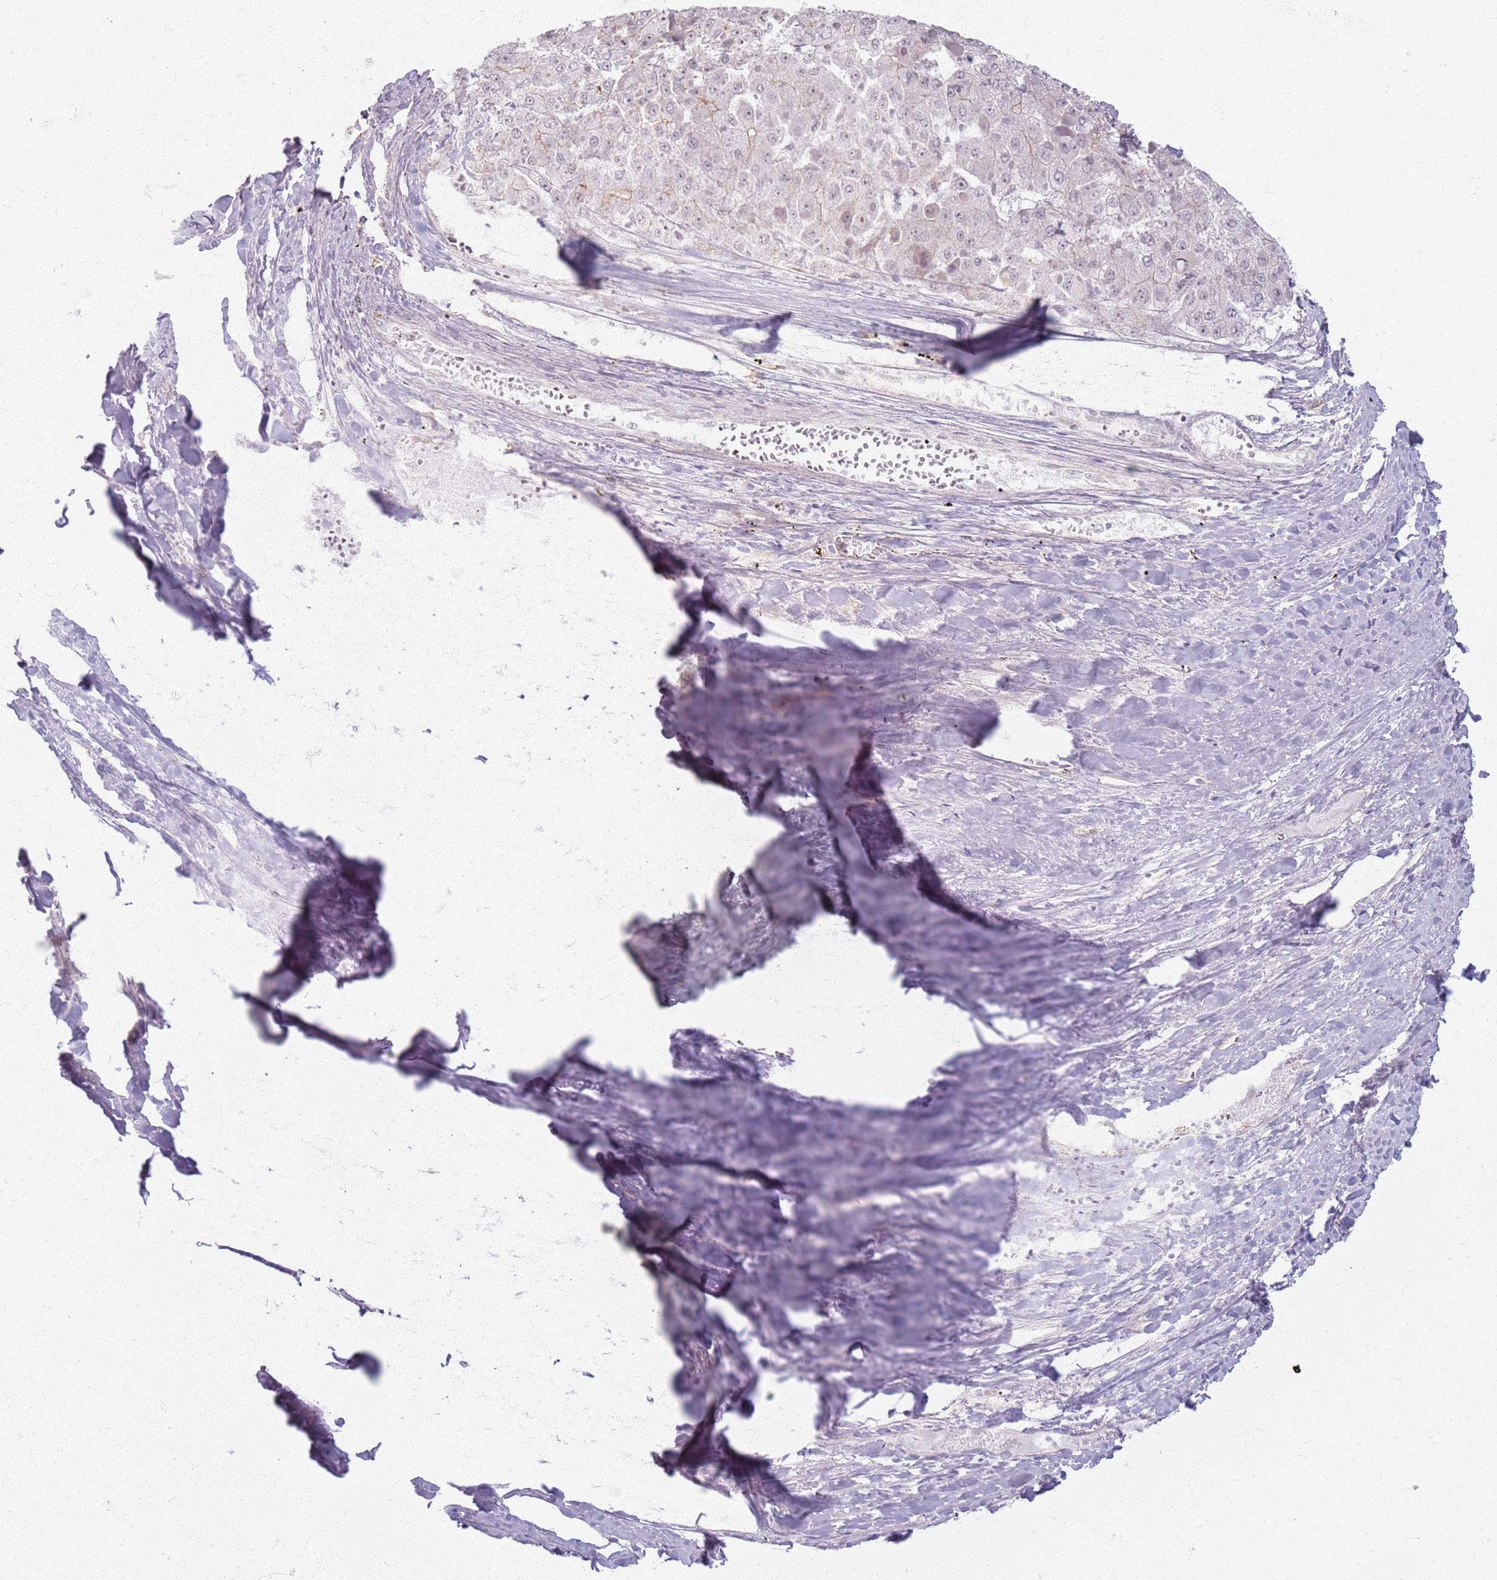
{"staining": {"intensity": "weak", "quantity": "<25%", "location": "cytoplasmic/membranous"}, "tissue": "liver cancer", "cell_type": "Tumor cells", "image_type": "cancer", "snomed": [{"axis": "morphology", "description": "Carcinoma, Hepatocellular, NOS"}, {"axis": "topography", "description": "Liver"}], "caption": "Tumor cells are negative for protein expression in human hepatocellular carcinoma (liver). The staining is performed using DAB brown chromogen with nuclei counter-stained in using hematoxylin.", "gene": "KCNA5", "patient": {"sex": "female", "age": 73}}